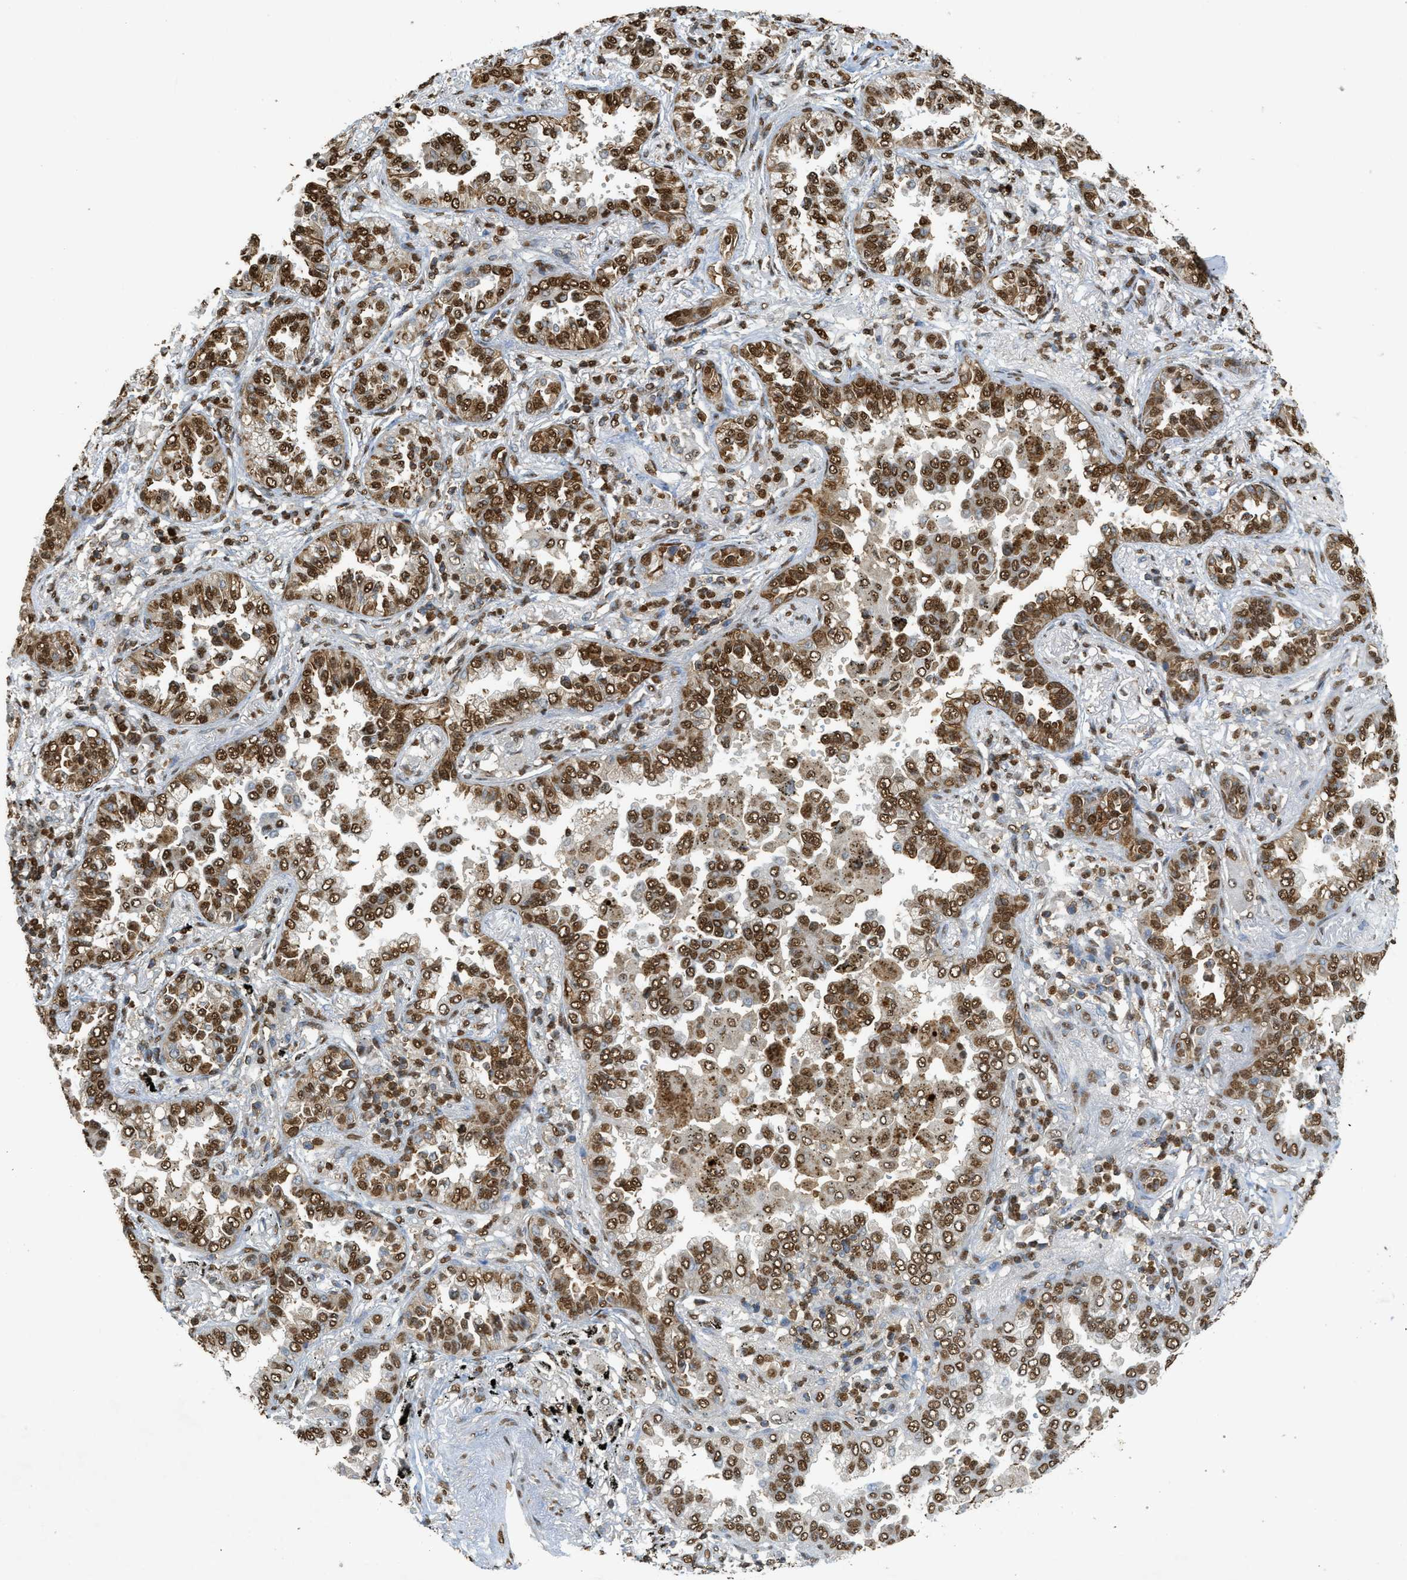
{"staining": {"intensity": "strong", "quantity": ">75%", "location": "cytoplasmic/membranous,nuclear"}, "tissue": "lung cancer", "cell_type": "Tumor cells", "image_type": "cancer", "snomed": [{"axis": "morphology", "description": "Normal tissue, NOS"}, {"axis": "morphology", "description": "Adenocarcinoma, NOS"}, {"axis": "topography", "description": "Lung"}], "caption": "Protein analysis of lung cancer tissue shows strong cytoplasmic/membranous and nuclear staining in approximately >75% of tumor cells. The staining was performed using DAB (3,3'-diaminobenzidine) to visualize the protein expression in brown, while the nuclei were stained in blue with hematoxylin (Magnification: 20x).", "gene": "NR5A2", "patient": {"sex": "male", "age": 59}}